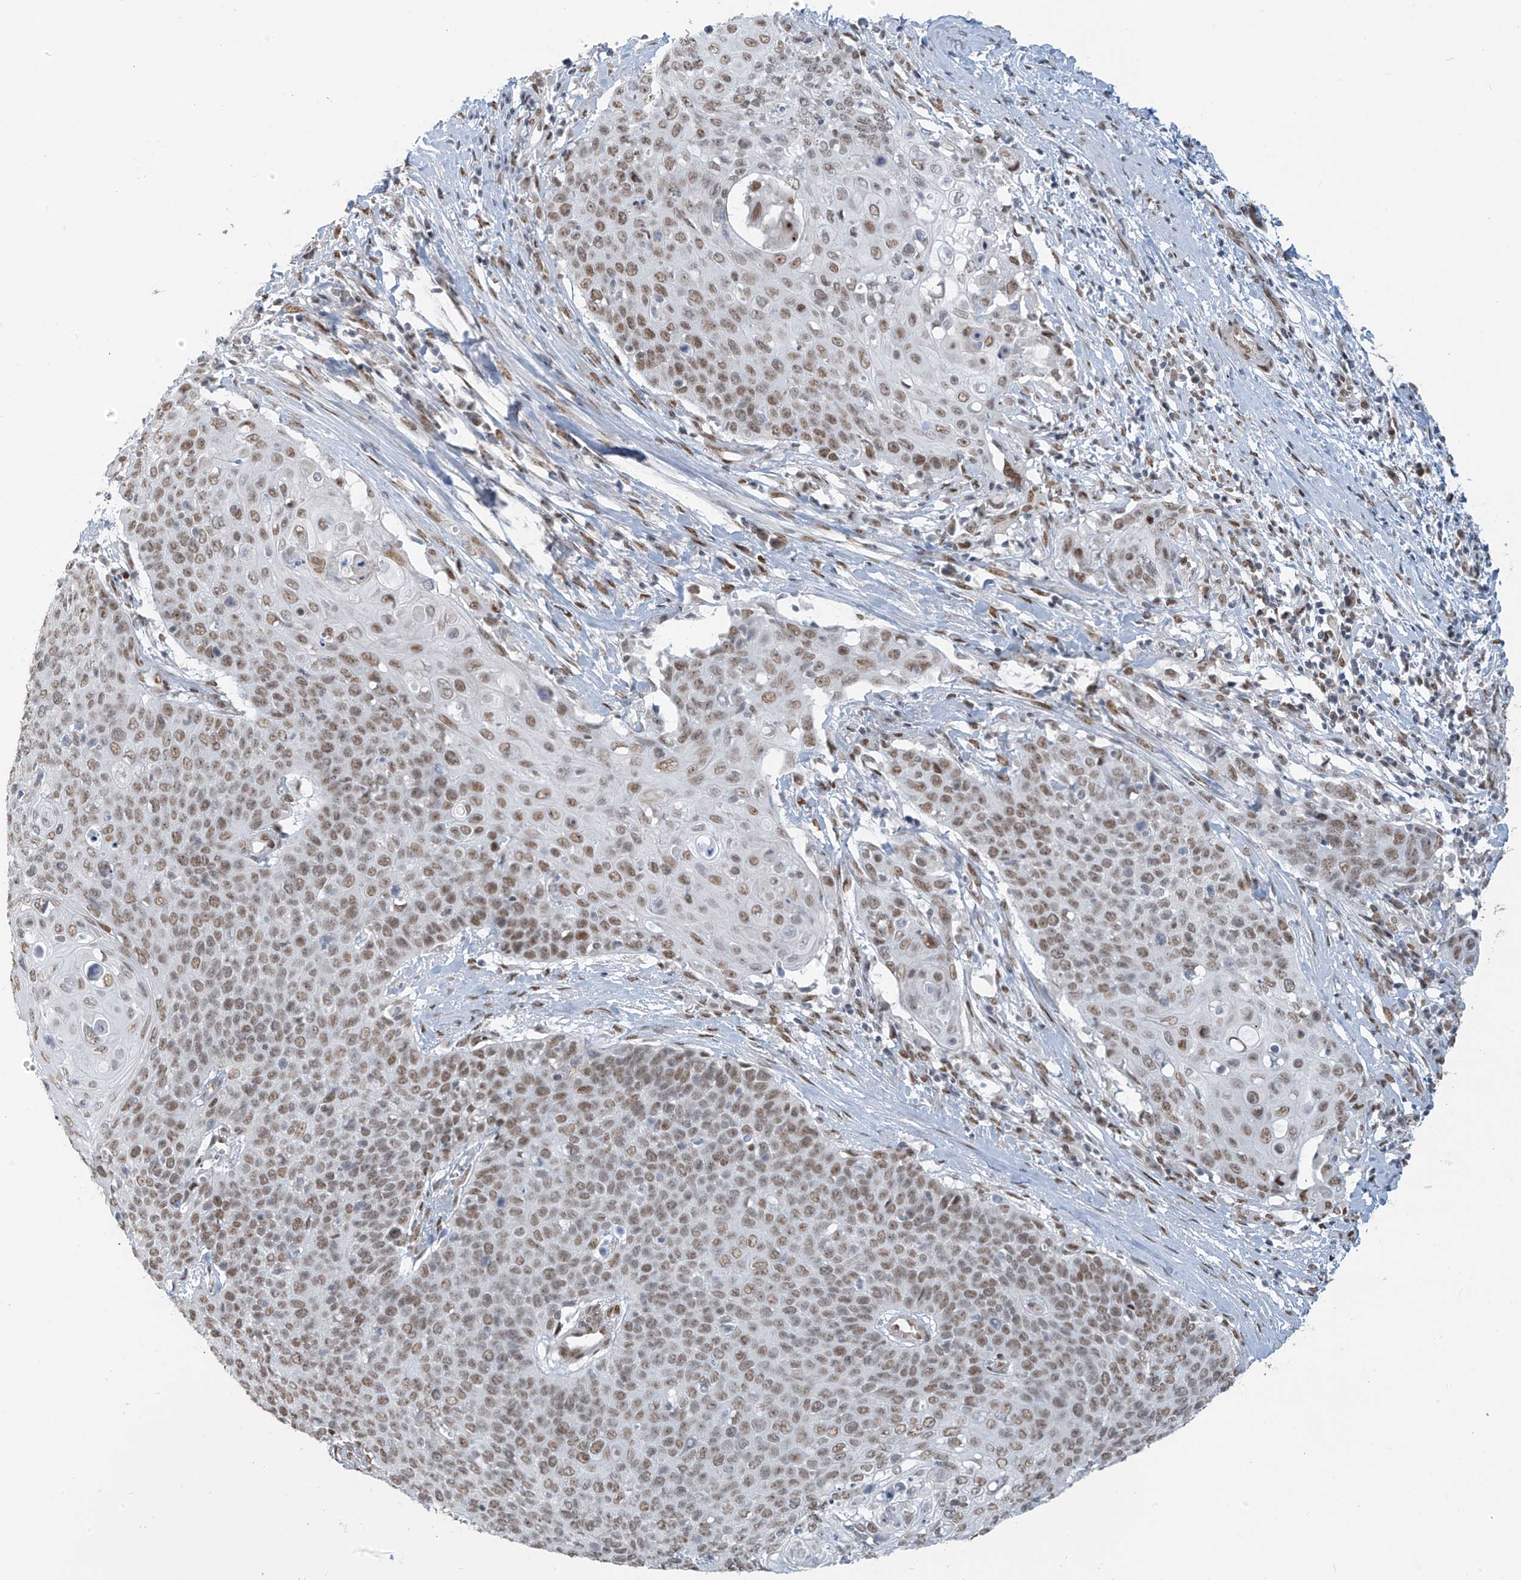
{"staining": {"intensity": "moderate", "quantity": ">75%", "location": "nuclear"}, "tissue": "cervical cancer", "cell_type": "Tumor cells", "image_type": "cancer", "snomed": [{"axis": "morphology", "description": "Squamous cell carcinoma, NOS"}, {"axis": "topography", "description": "Cervix"}], "caption": "High-power microscopy captured an IHC photomicrograph of cervical cancer, revealing moderate nuclear expression in about >75% of tumor cells. Immunohistochemistry stains the protein of interest in brown and the nuclei are stained blue.", "gene": "MCM9", "patient": {"sex": "female", "age": 39}}